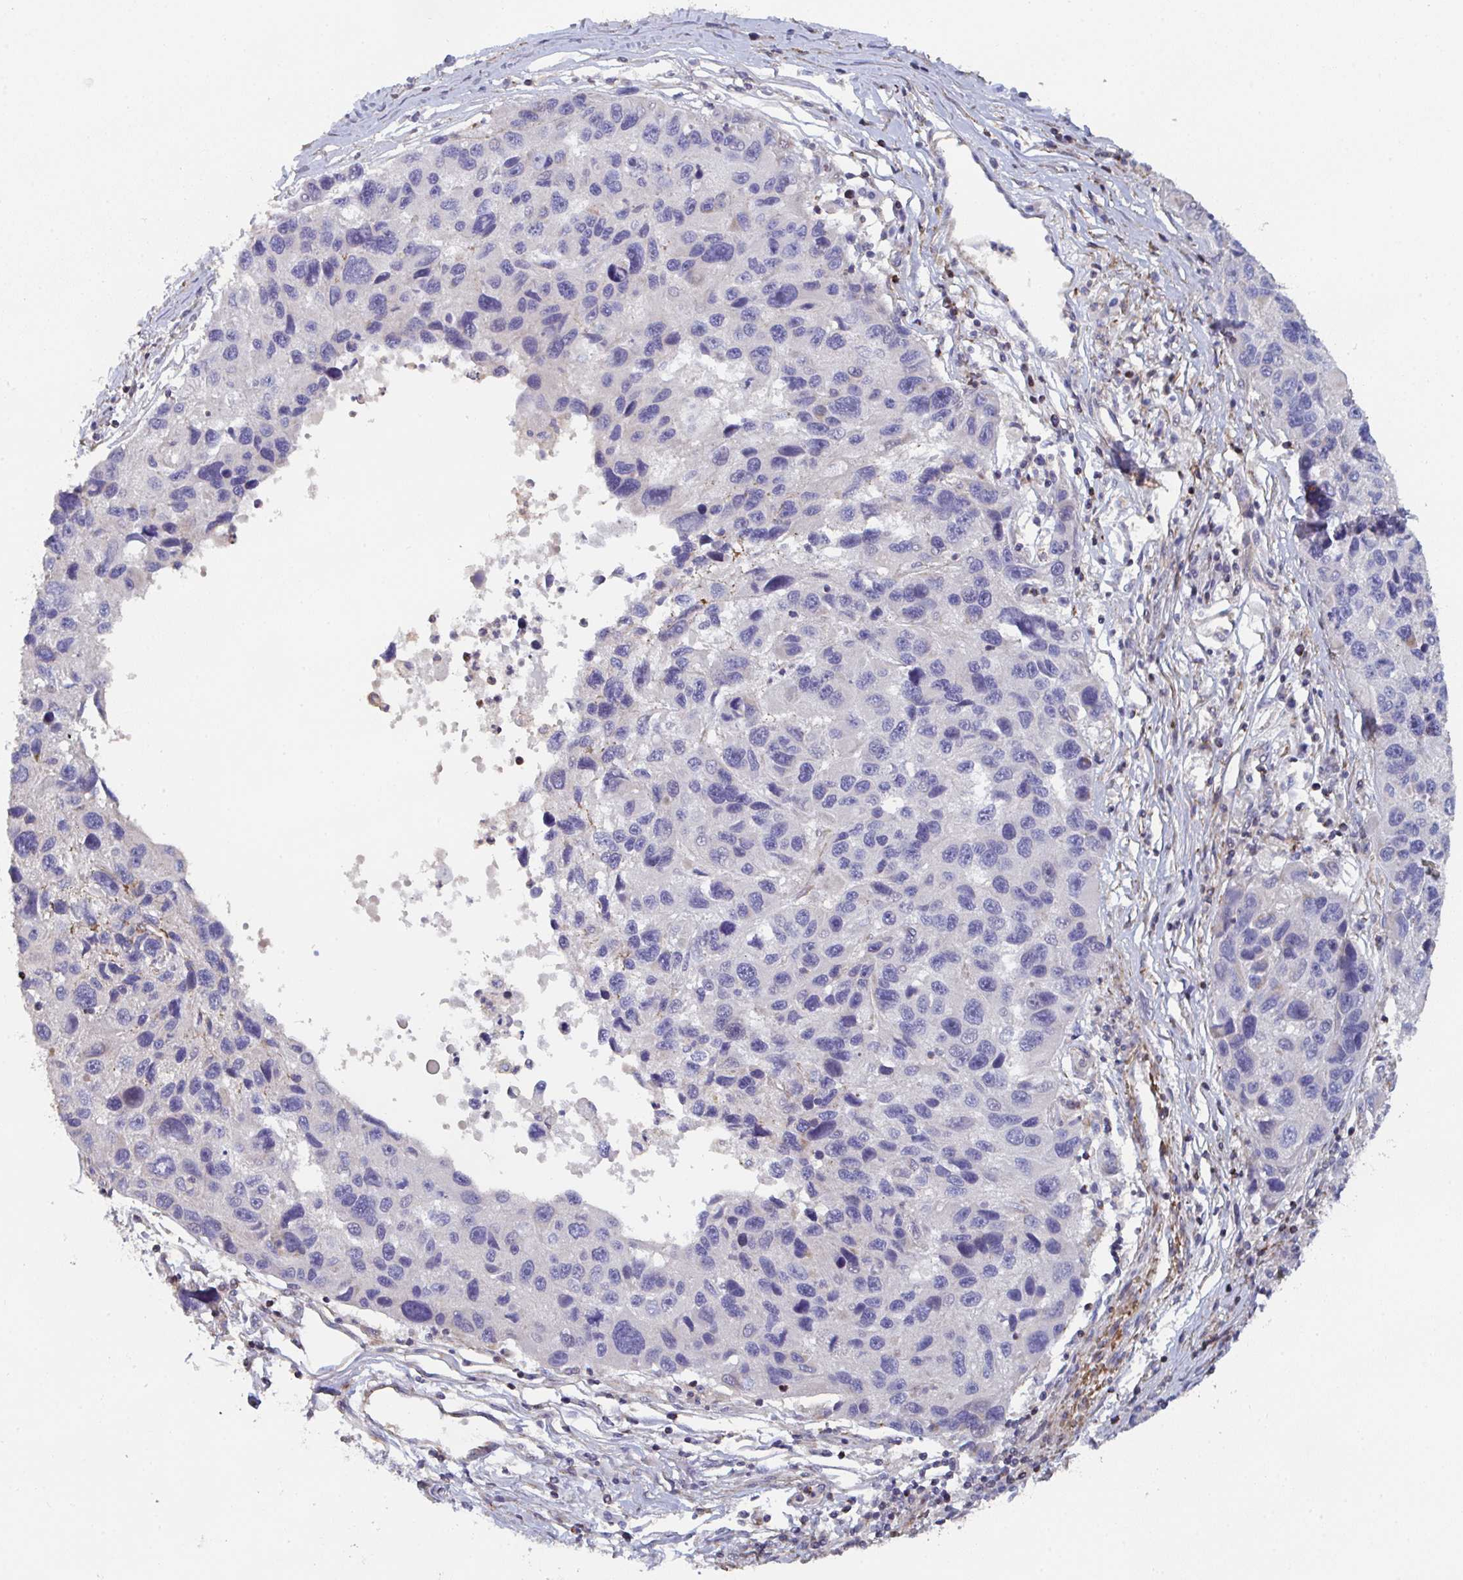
{"staining": {"intensity": "negative", "quantity": "none", "location": "none"}, "tissue": "melanoma", "cell_type": "Tumor cells", "image_type": "cancer", "snomed": [{"axis": "morphology", "description": "Malignant melanoma, NOS"}, {"axis": "topography", "description": "Skin"}], "caption": "Melanoma was stained to show a protein in brown. There is no significant staining in tumor cells.", "gene": "FZD2", "patient": {"sex": "male", "age": 53}}